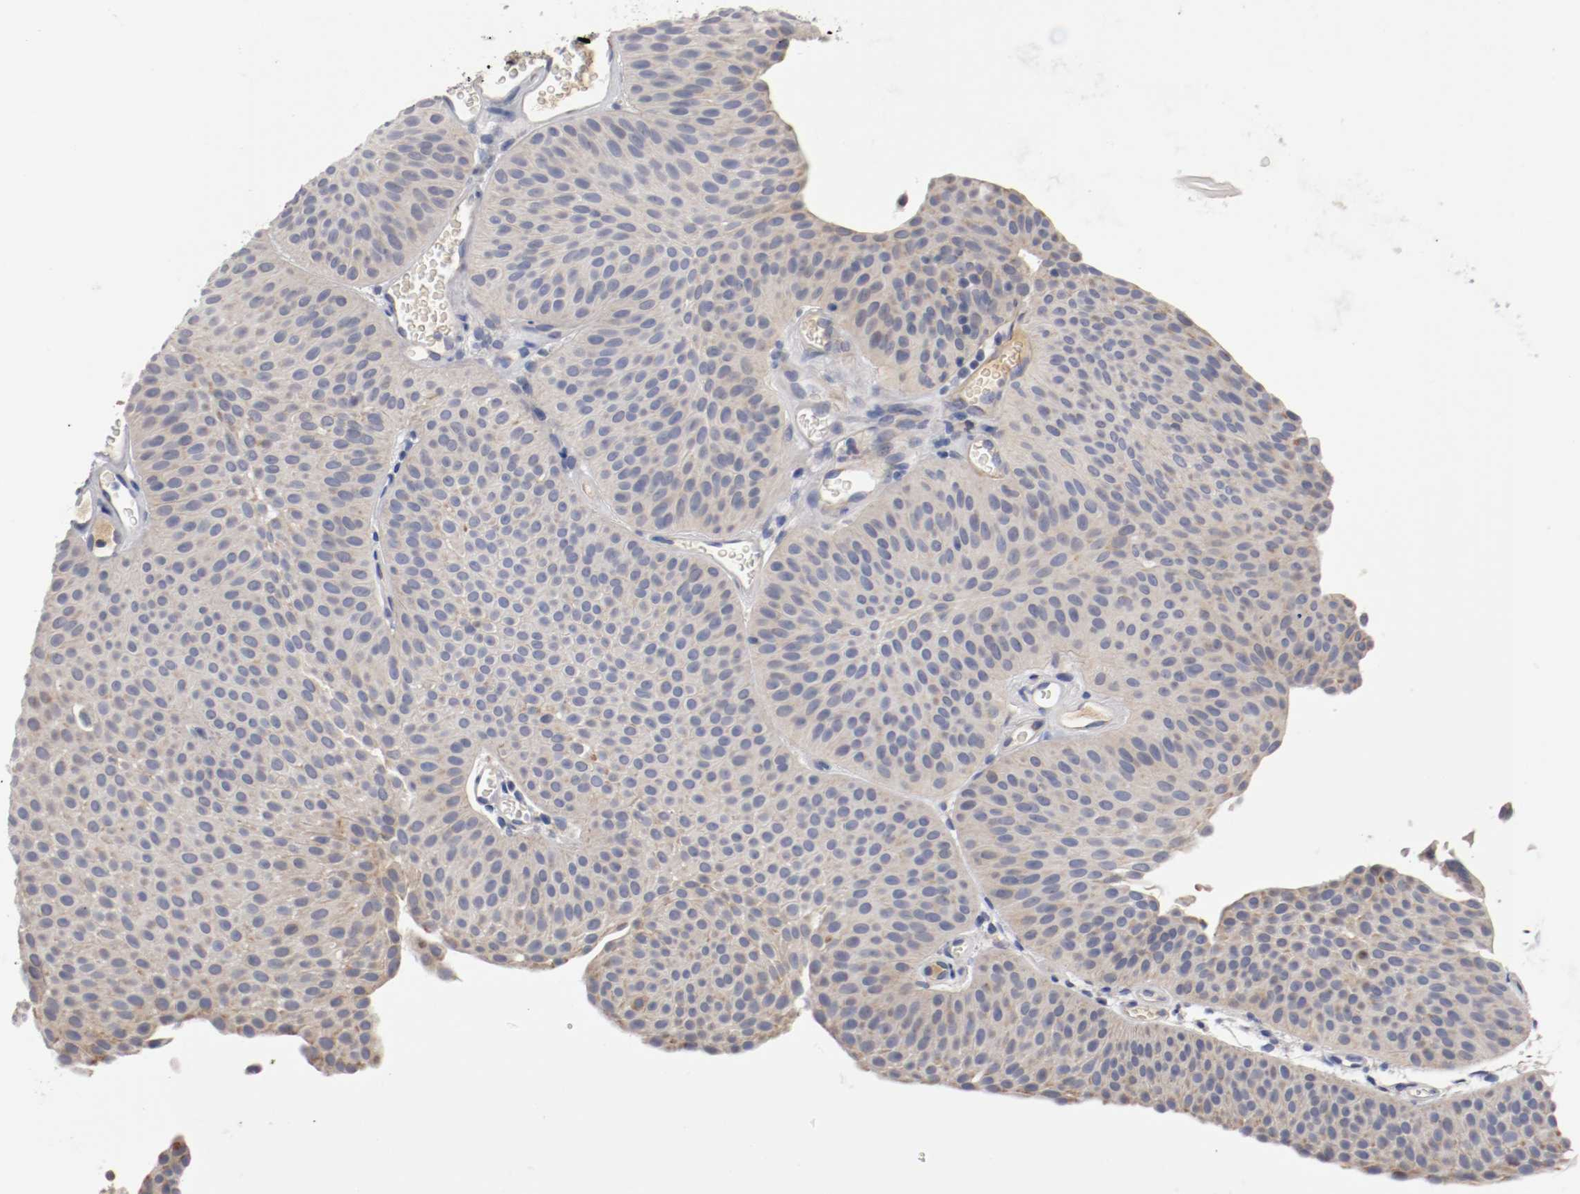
{"staining": {"intensity": "weak", "quantity": "25%-75%", "location": "cytoplasmic/membranous"}, "tissue": "urothelial cancer", "cell_type": "Tumor cells", "image_type": "cancer", "snomed": [{"axis": "morphology", "description": "Urothelial carcinoma, Low grade"}, {"axis": "topography", "description": "Urinary bladder"}], "caption": "Immunohistochemical staining of human urothelial cancer shows low levels of weak cytoplasmic/membranous expression in approximately 25%-75% of tumor cells.", "gene": "PCSK6", "patient": {"sex": "female", "age": 60}}